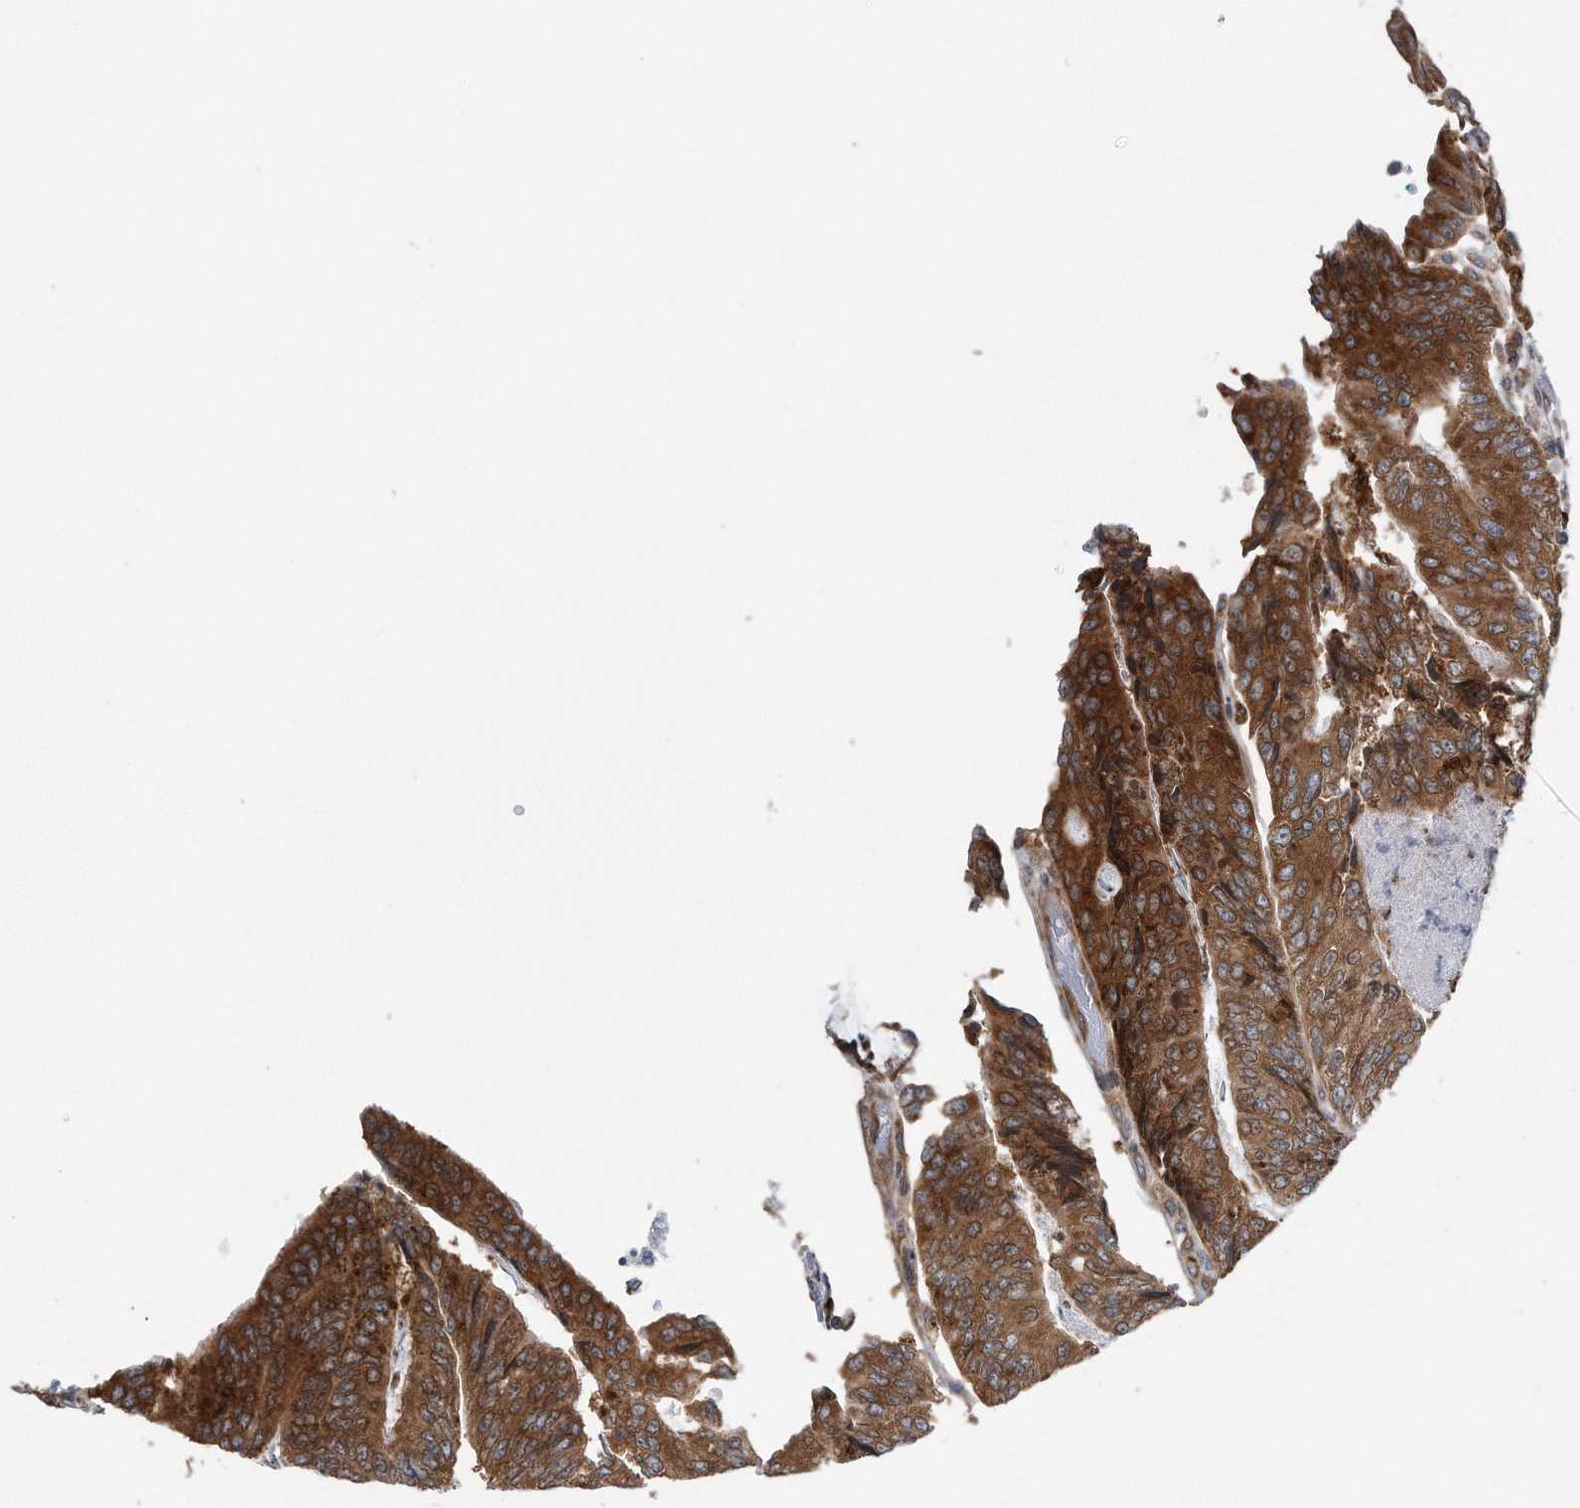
{"staining": {"intensity": "strong", "quantity": ">75%", "location": "cytoplasmic/membranous"}, "tissue": "colorectal cancer", "cell_type": "Tumor cells", "image_type": "cancer", "snomed": [{"axis": "morphology", "description": "Adenocarcinoma, NOS"}, {"axis": "topography", "description": "Colon"}], "caption": "Immunohistochemical staining of human colorectal adenocarcinoma displays high levels of strong cytoplasmic/membranous positivity in approximately >75% of tumor cells.", "gene": "RPL26L1", "patient": {"sex": "female", "age": 67}}